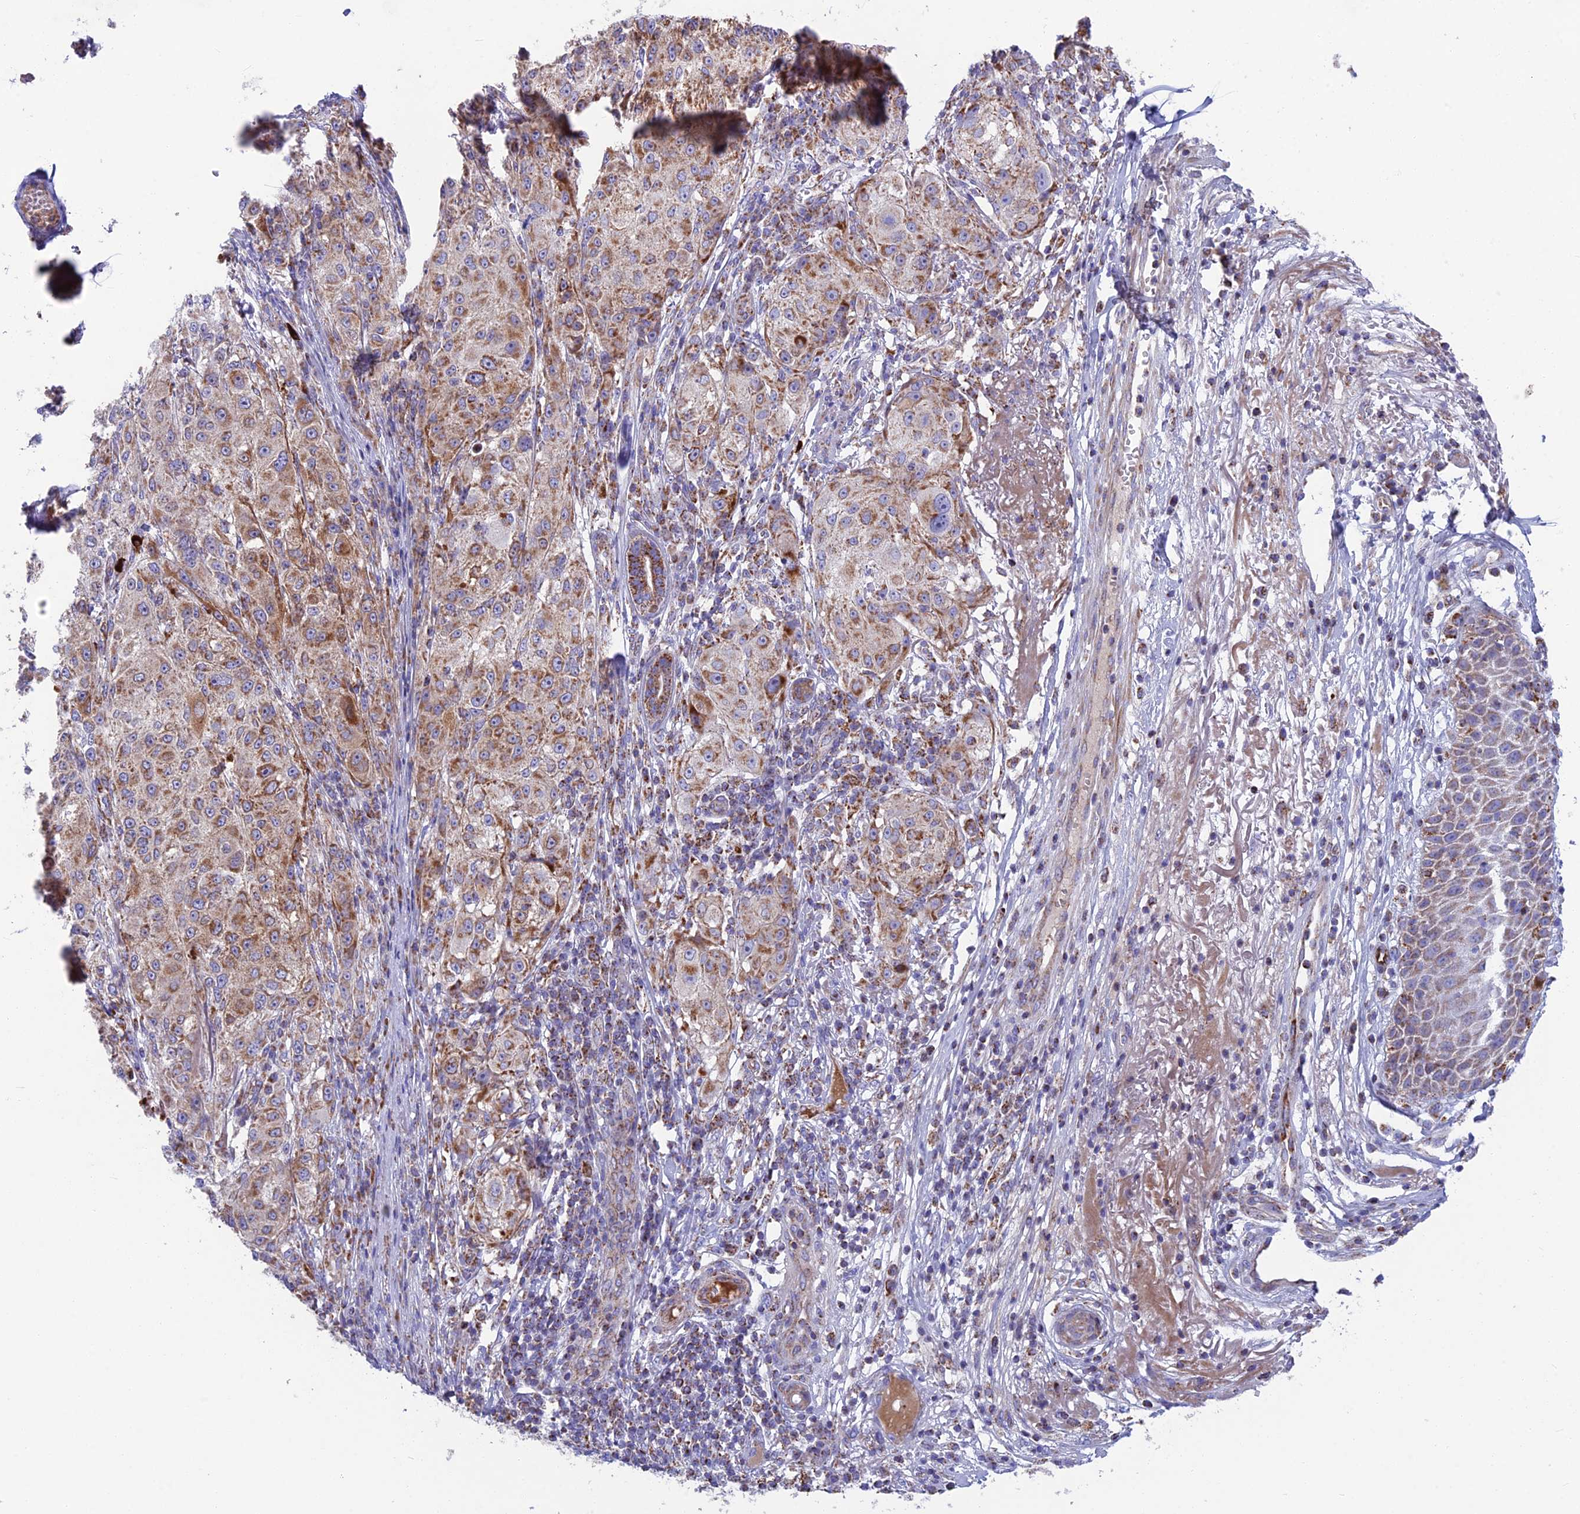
{"staining": {"intensity": "moderate", "quantity": ">75%", "location": "cytoplasmic/membranous"}, "tissue": "melanoma", "cell_type": "Tumor cells", "image_type": "cancer", "snomed": [{"axis": "morphology", "description": "Necrosis, NOS"}, {"axis": "morphology", "description": "Malignant melanoma, NOS"}, {"axis": "topography", "description": "Skin"}], "caption": "Protein staining of melanoma tissue exhibits moderate cytoplasmic/membranous positivity in approximately >75% of tumor cells. The staining was performed using DAB (3,3'-diaminobenzidine), with brown indicating positive protein expression. Nuclei are stained blue with hematoxylin.", "gene": "CS", "patient": {"sex": "female", "age": 87}}